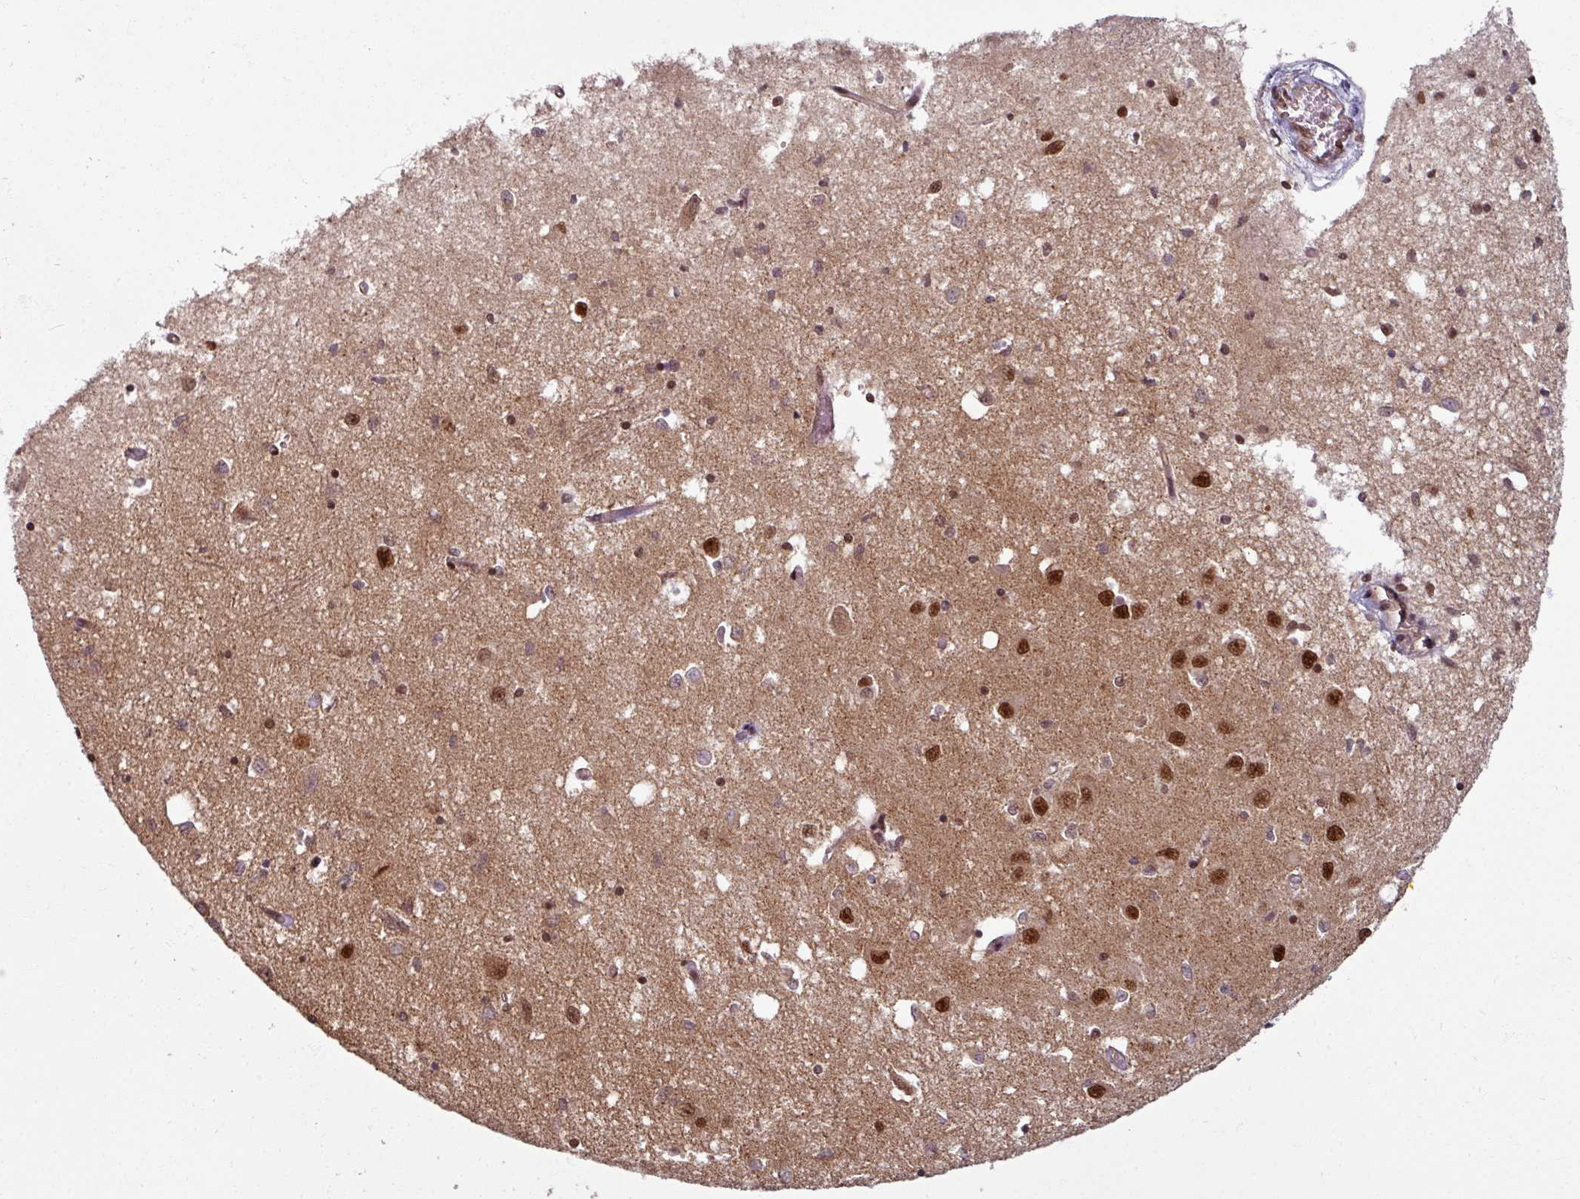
{"staining": {"intensity": "strong", "quantity": "25%-75%", "location": "nuclear"}, "tissue": "caudate", "cell_type": "Glial cells", "image_type": "normal", "snomed": [{"axis": "morphology", "description": "Normal tissue, NOS"}, {"axis": "topography", "description": "Lateral ventricle wall"}], "caption": "This micrograph exhibits immunohistochemistry staining of normal caudate, with high strong nuclear expression in approximately 25%-75% of glial cells.", "gene": "SWI5", "patient": {"sex": "male", "age": 70}}